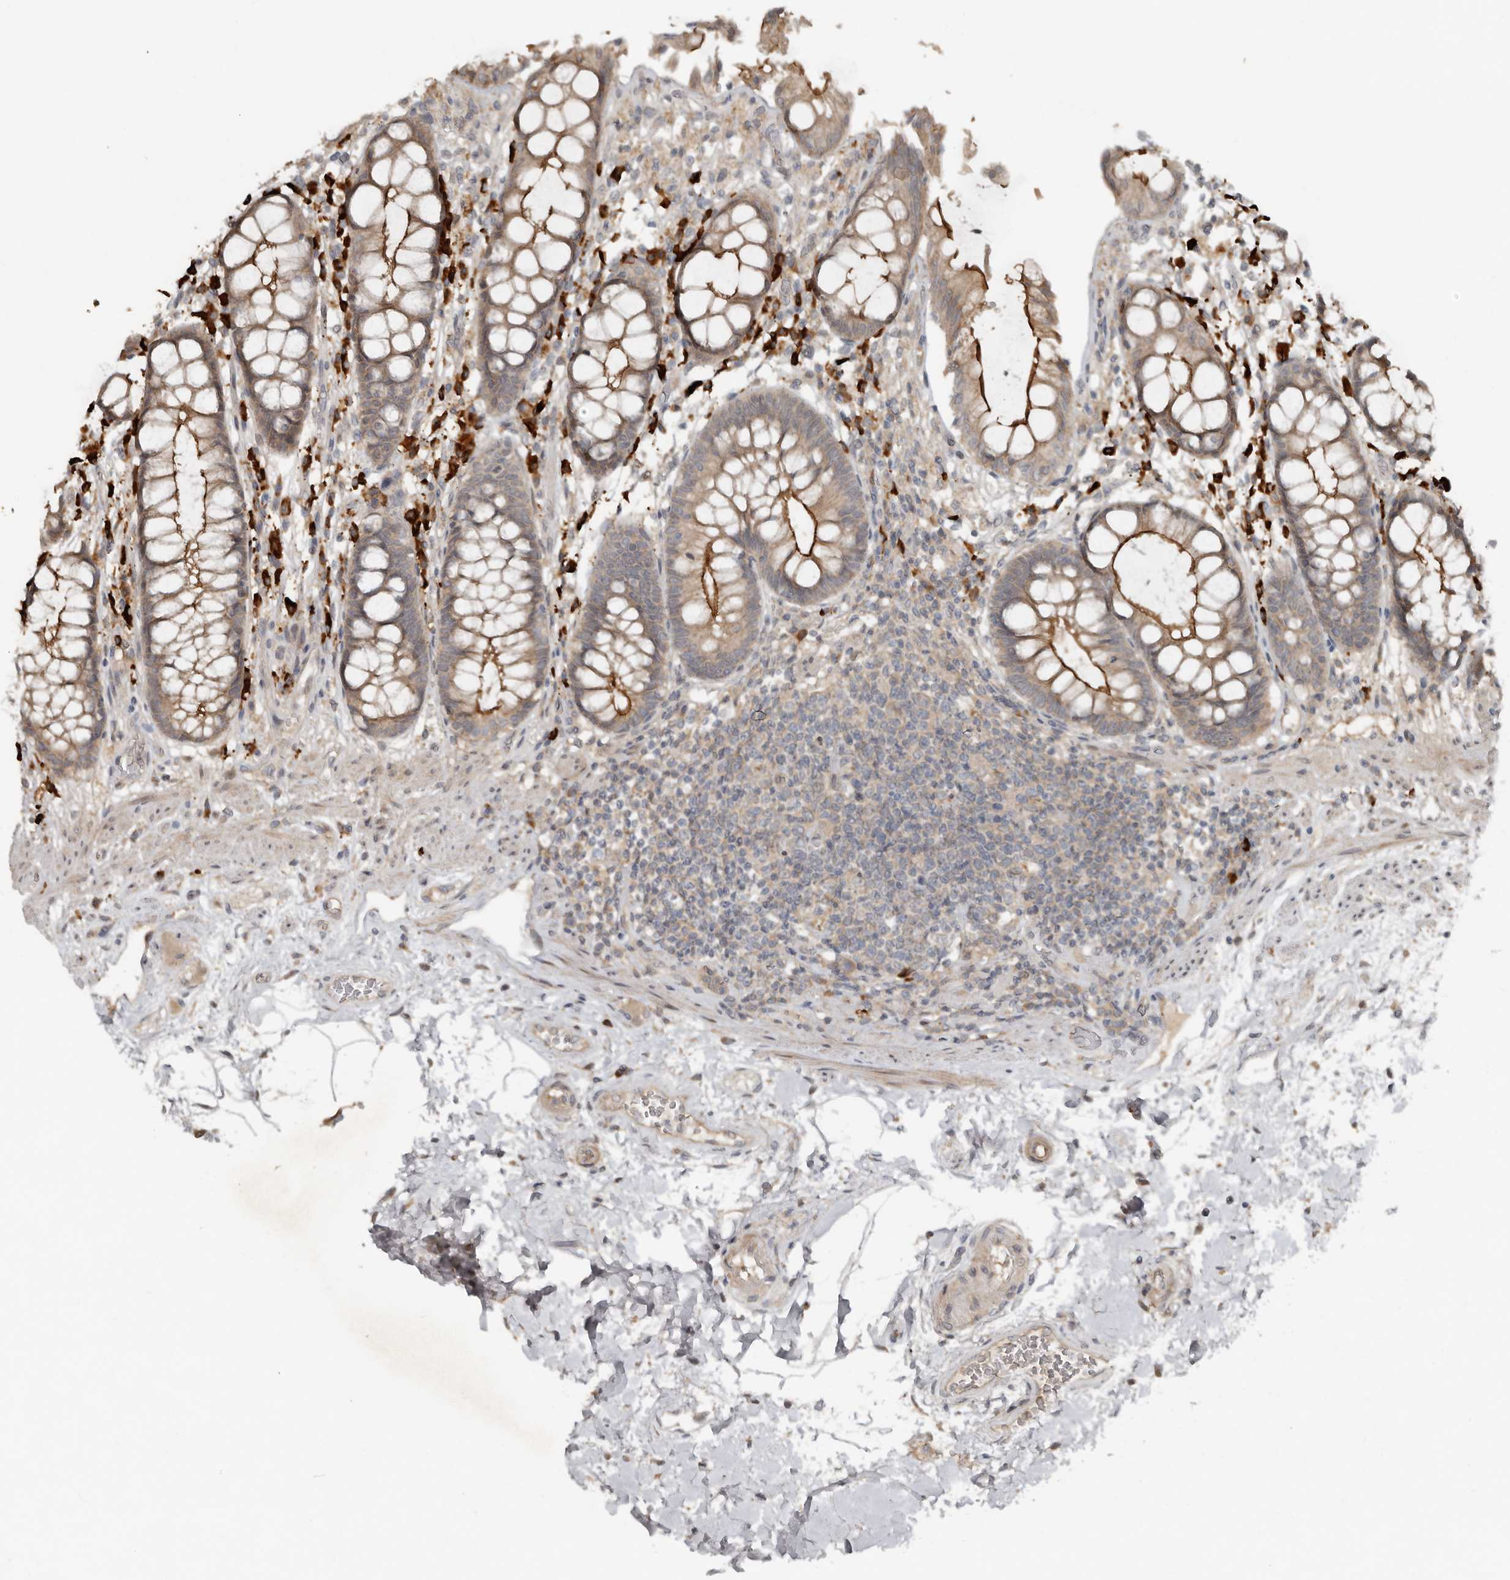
{"staining": {"intensity": "strong", "quantity": "25%-75%", "location": "cytoplasmic/membranous"}, "tissue": "rectum", "cell_type": "Glandular cells", "image_type": "normal", "snomed": [{"axis": "morphology", "description": "Normal tissue, NOS"}, {"axis": "topography", "description": "Rectum"}], "caption": "Rectum stained with DAB immunohistochemistry (IHC) exhibits high levels of strong cytoplasmic/membranous staining in about 25%-75% of glandular cells. (Stains: DAB (3,3'-diaminobenzidine) in brown, nuclei in blue, Microscopy: brightfield microscopy at high magnification).", "gene": "TEAD3", "patient": {"sex": "male", "age": 64}}